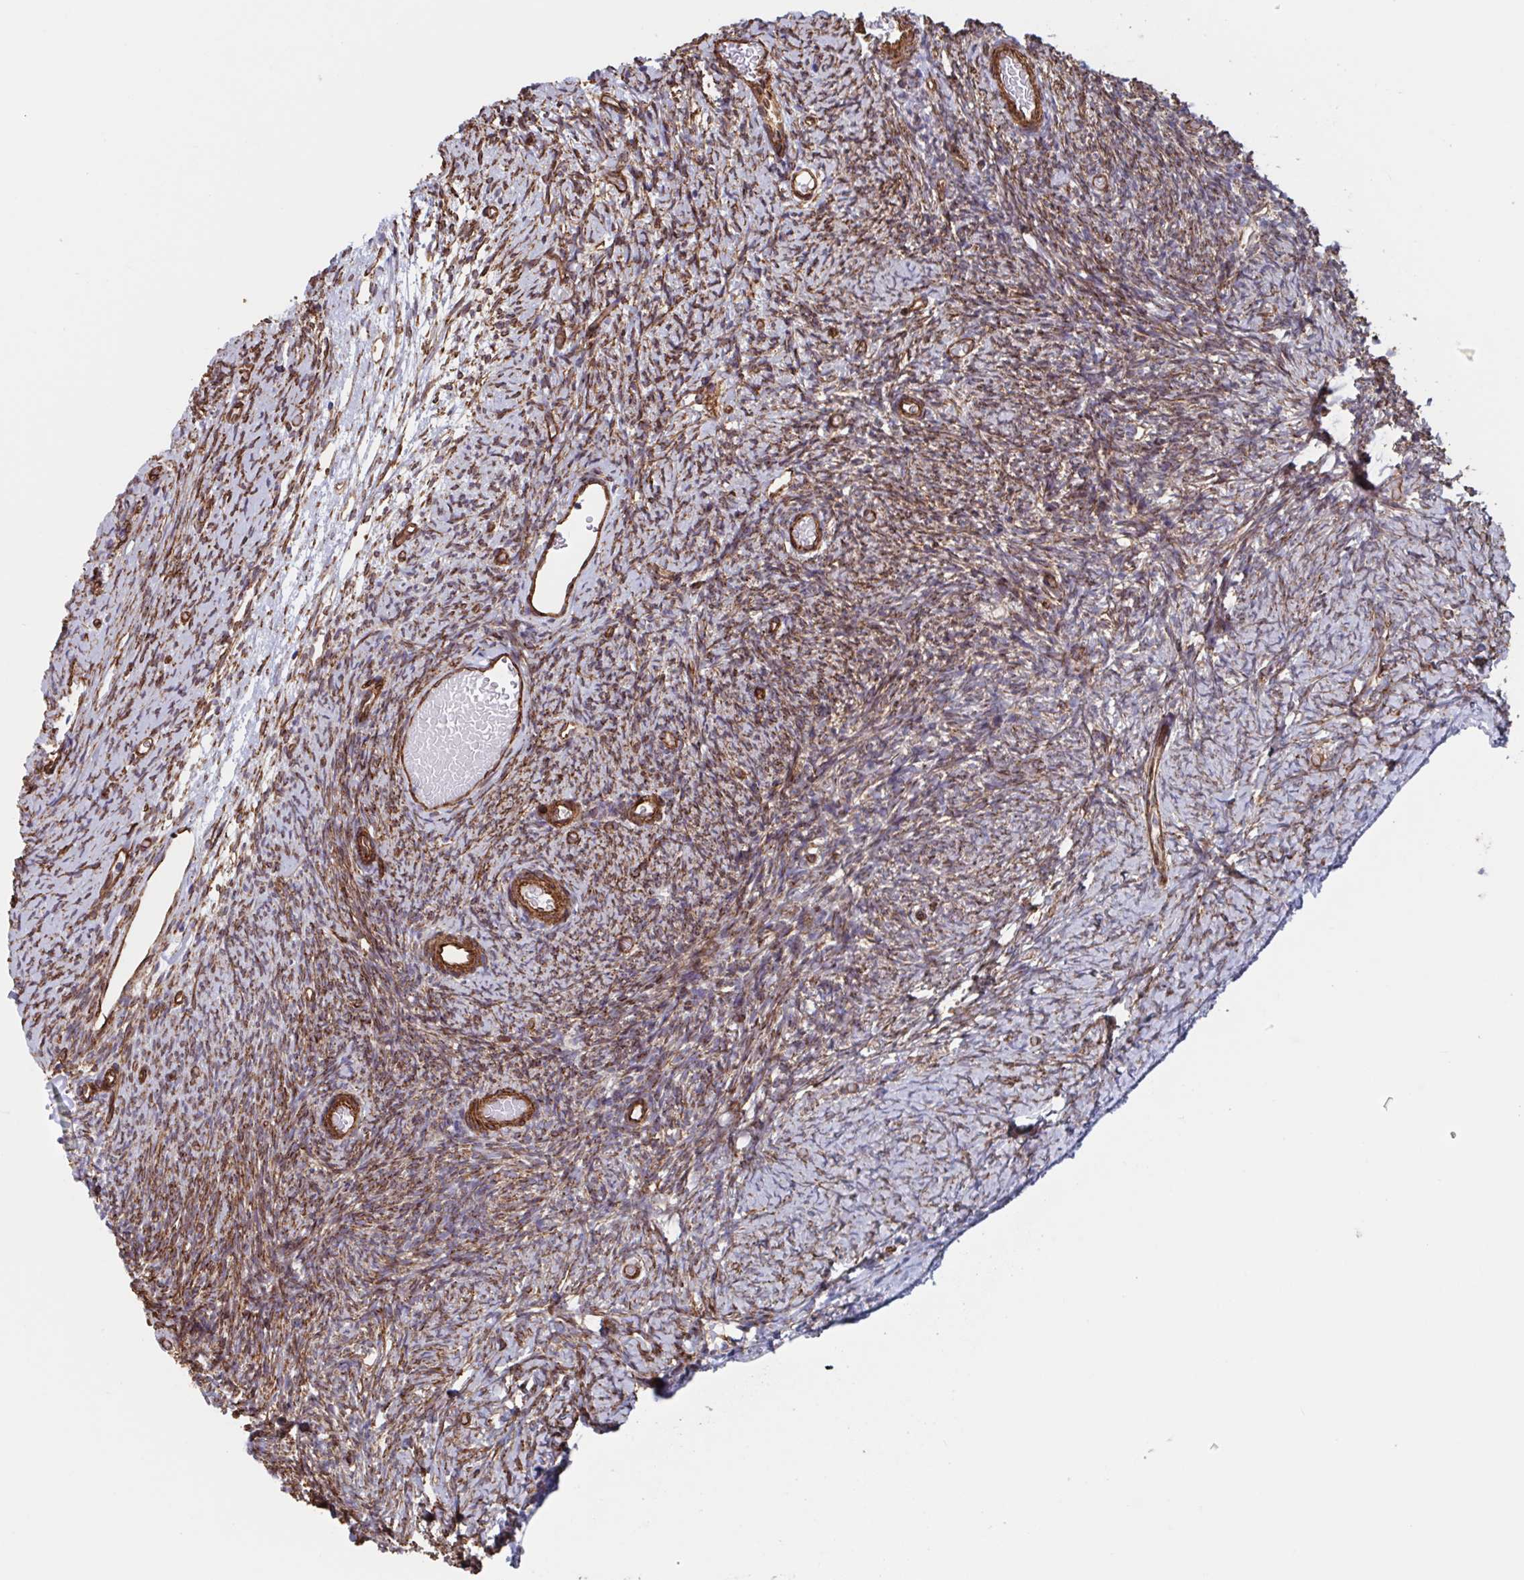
{"staining": {"intensity": "negative", "quantity": "none", "location": "none"}, "tissue": "ovary", "cell_type": "Follicle cells", "image_type": "normal", "snomed": [{"axis": "morphology", "description": "Normal tissue, NOS"}, {"axis": "topography", "description": "Ovary"}], "caption": "The immunohistochemistry image has no significant positivity in follicle cells of ovary.", "gene": "CITED4", "patient": {"sex": "female", "age": 39}}